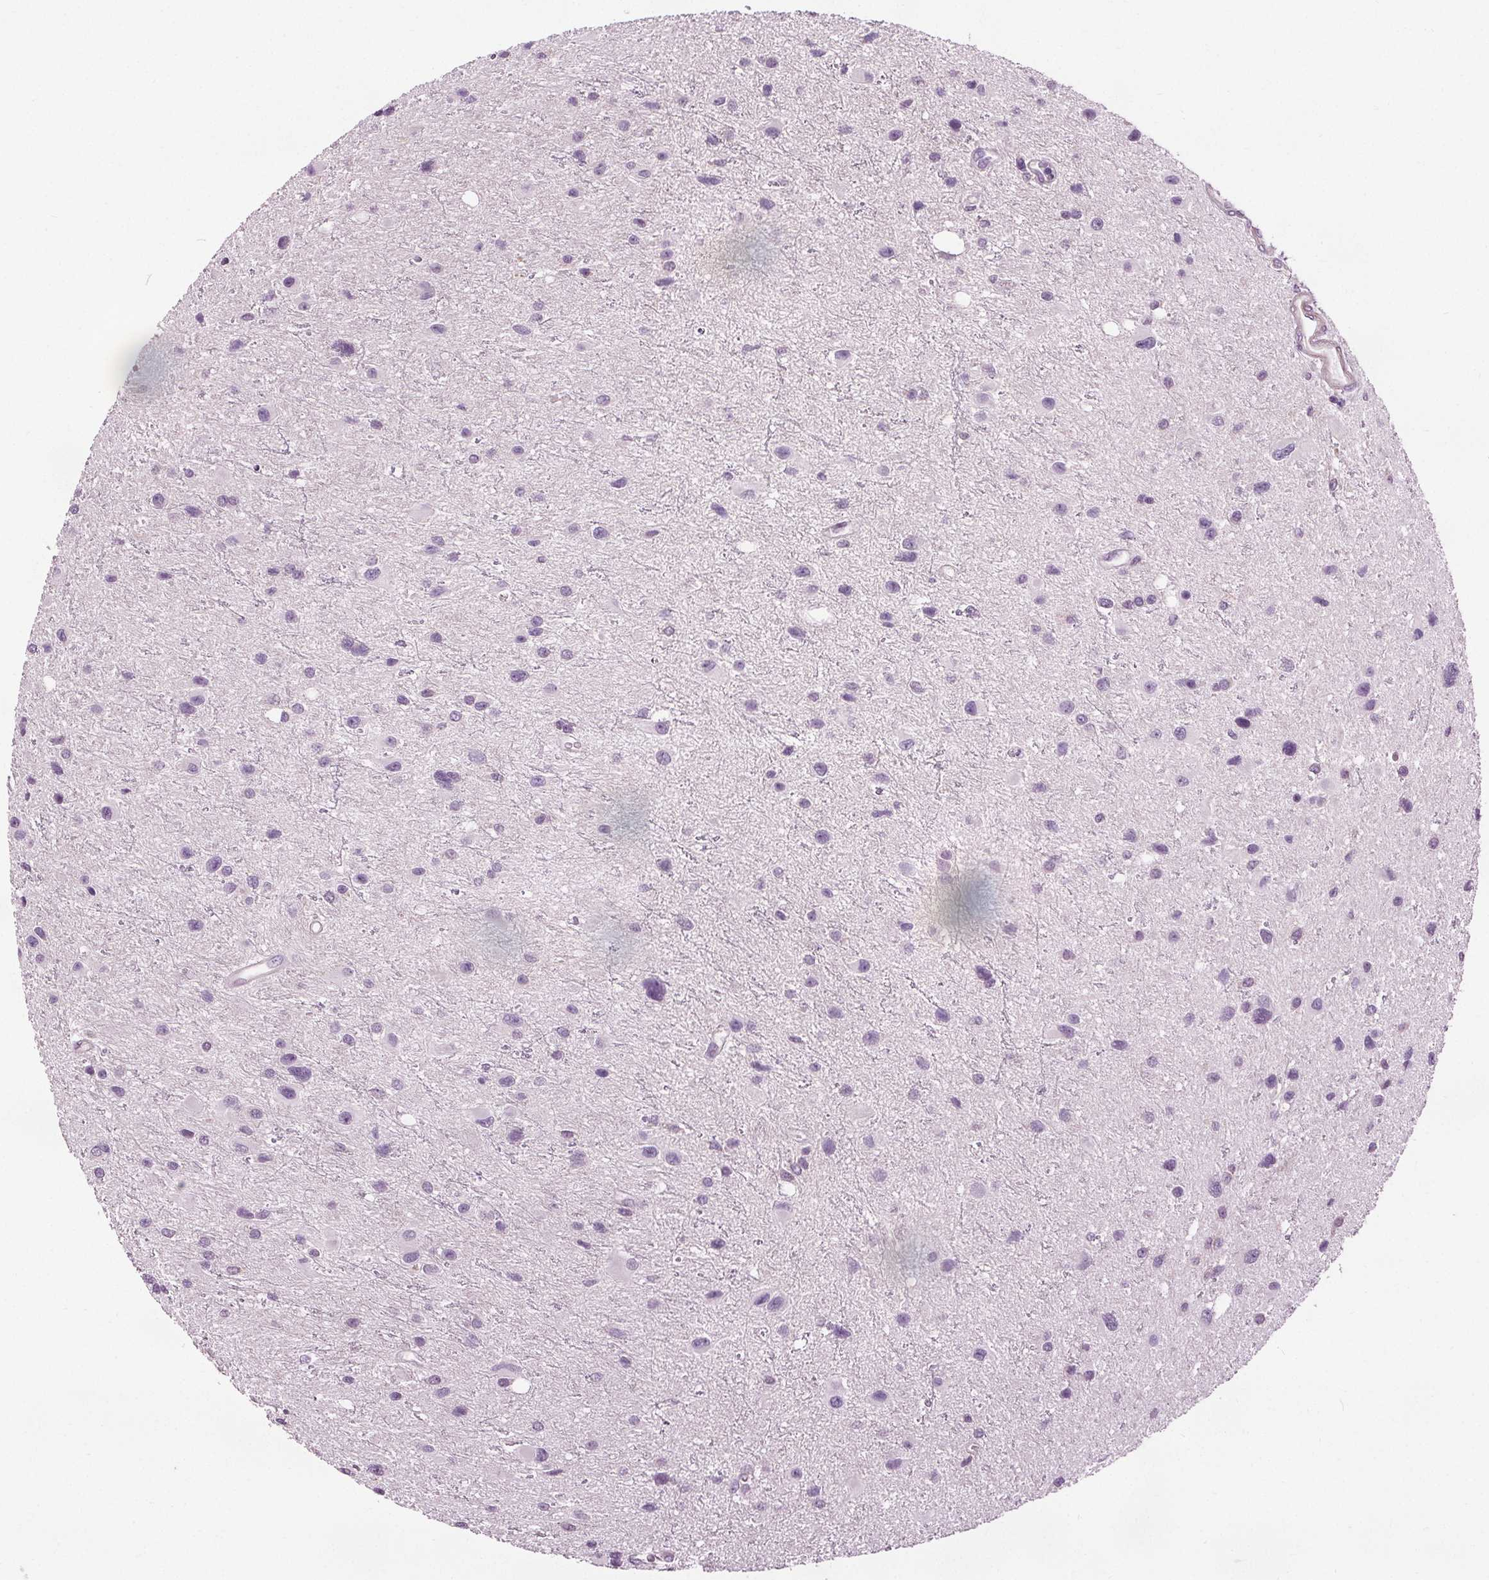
{"staining": {"intensity": "negative", "quantity": "none", "location": "none"}, "tissue": "glioma", "cell_type": "Tumor cells", "image_type": "cancer", "snomed": [{"axis": "morphology", "description": "Glioma, malignant, Low grade"}, {"axis": "topography", "description": "Brain"}], "caption": "DAB (3,3'-diaminobenzidine) immunohistochemical staining of malignant low-grade glioma demonstrates no significant expression in tumor cells.", "gene": "RASA1", "patient": {"sex": "female", "age": 32}}